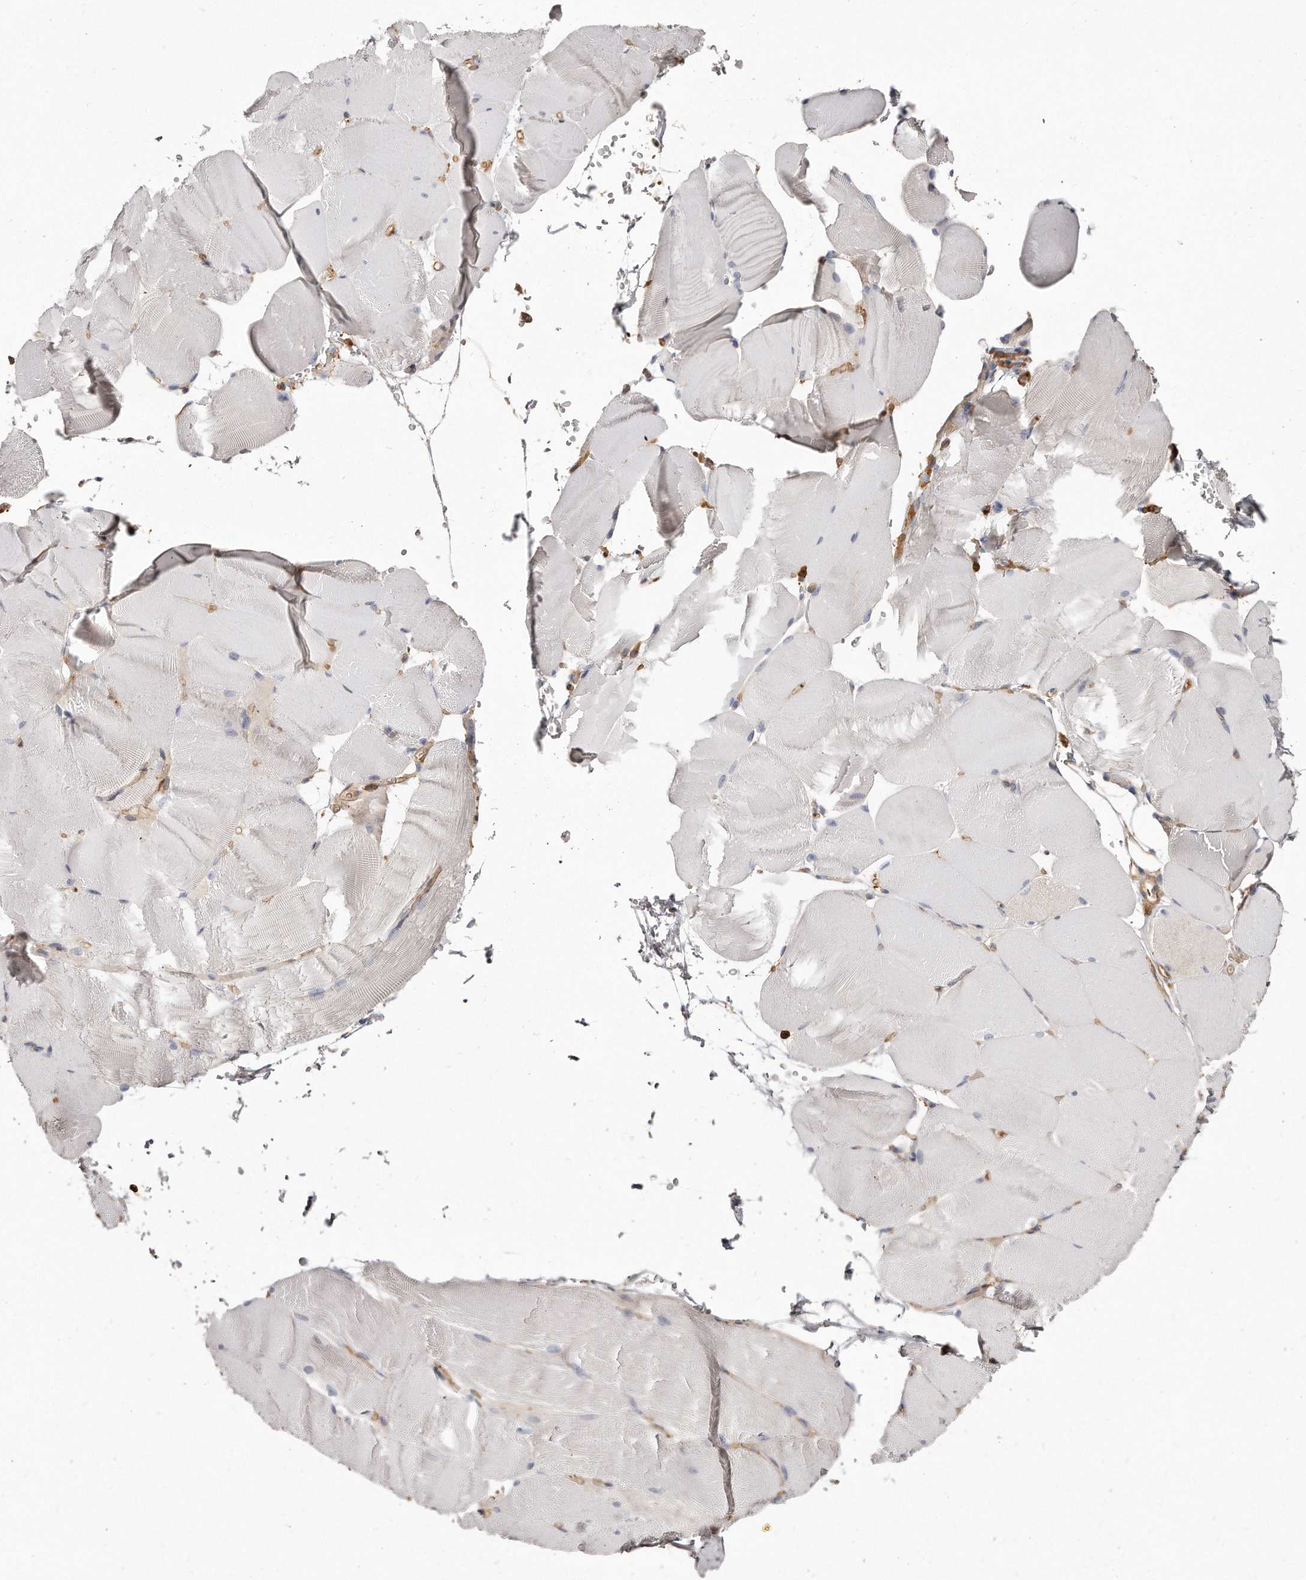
{"staining": {"intensity": "negative", "quantity": "none", "location": "none"}, "tissue": "skeletal muscle", "cell_type": "Myocytes", "image_type": "normal", "snomed": [{"axis": "morphology", "description": "Normal tissue, NOS"}, {"axis": "topography", "description": "Skeletal muscle"}, {"axis": "topography", "description": "Parathyroid gland"}], "caption": "Myocytes show no significant protein expression in normal skeletal muscle. The staining is performed using DAB (3,3'-diaminobenzidine) brown chromogen with nuclei counter-stained in using hematoxylin.", "gene": "CAP1", "patient": {"sex": "female", "age": 37}}